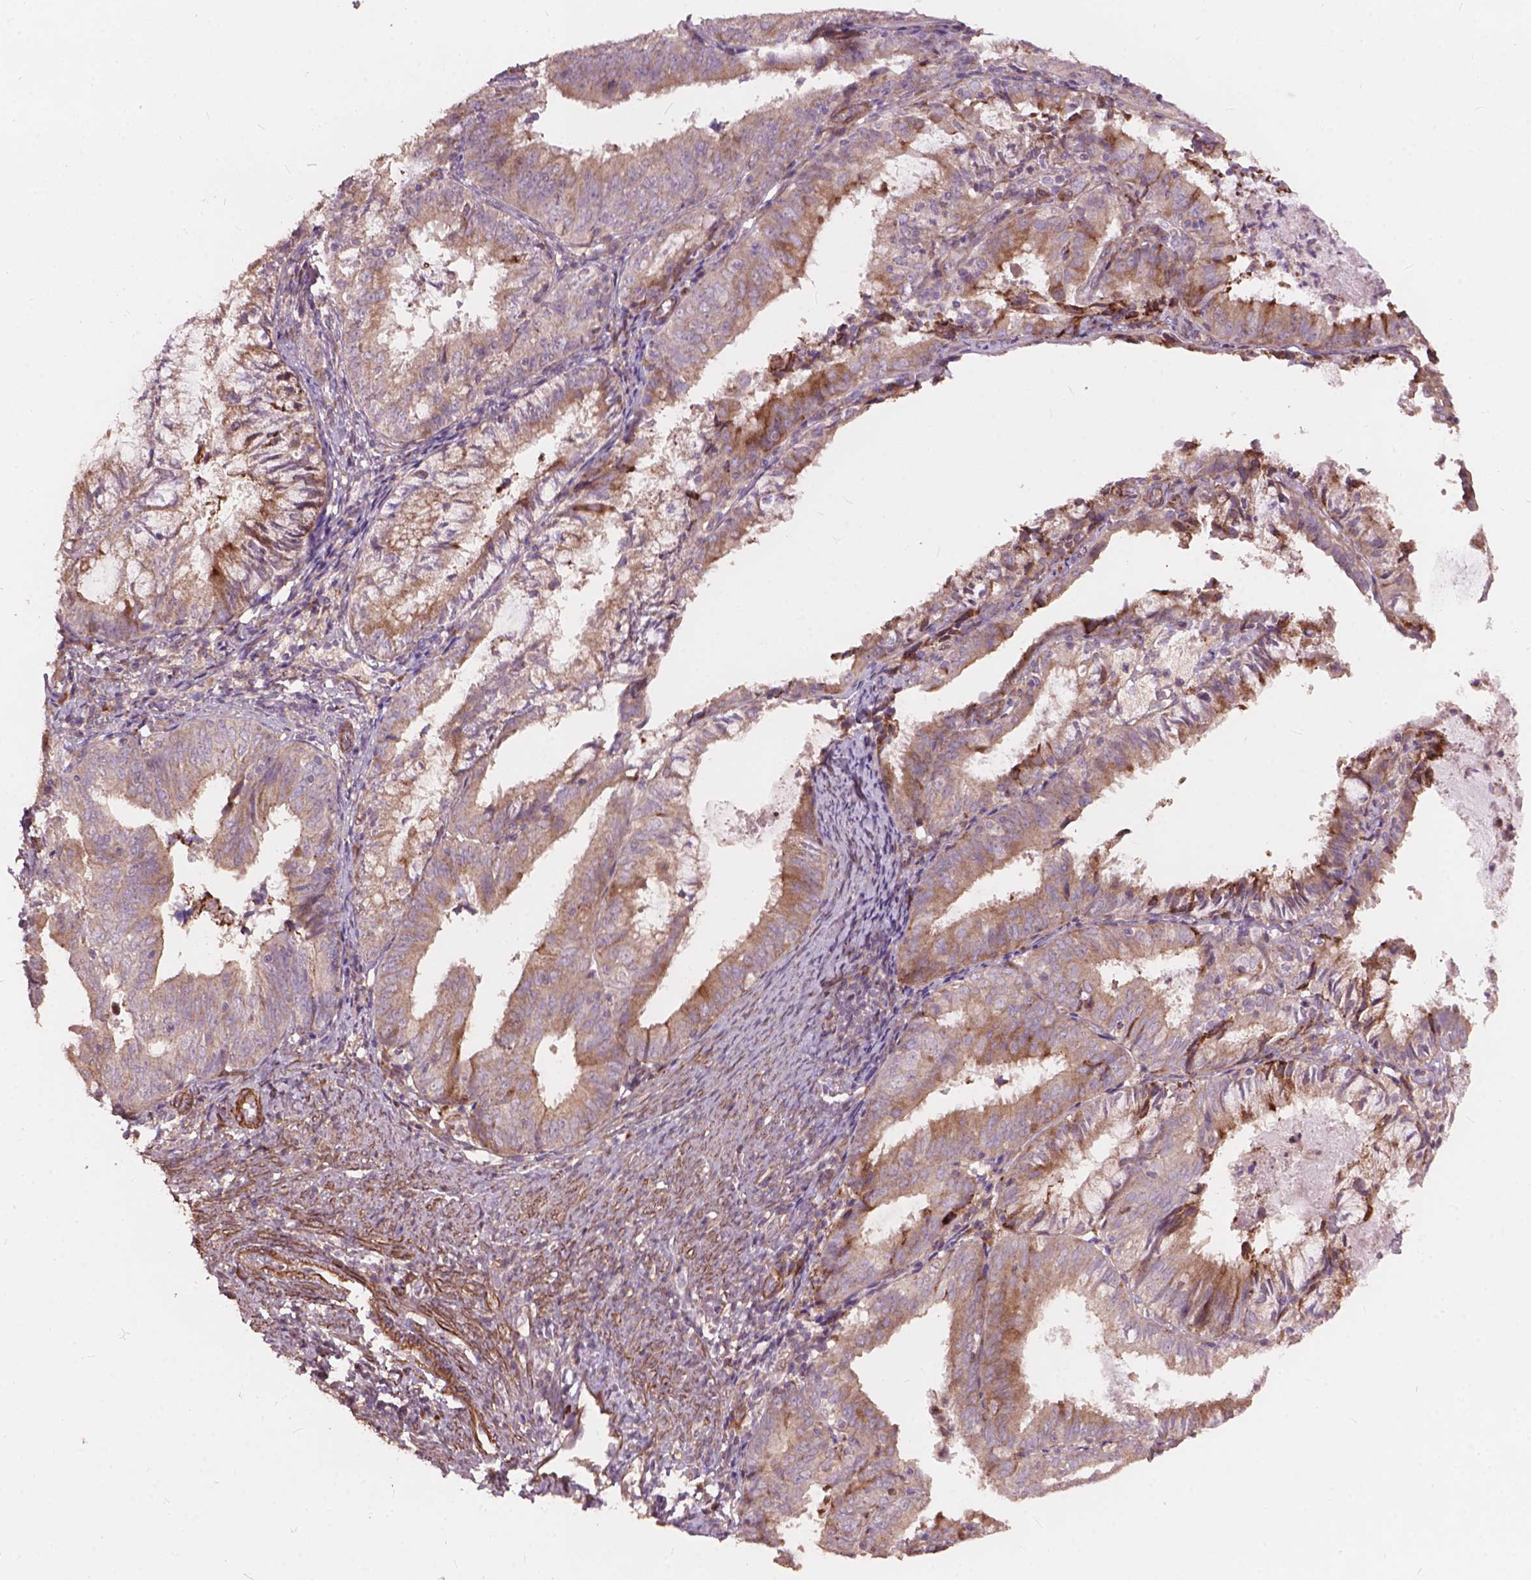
{"staining": {"intensity": "moderate", "quantity": "<25%", "location": "cytoplasmic/membranous"}, "tissue": "endometrial cancer", "cell_type": "Tumor cells", "image_type": "cancer", "snomed": [{"axis": "morphology", "description": "Adenocarcinoma, NOS"}, {"axis": "topography", "description": "Endometrium"}], "caption": "Protein analysis of endometrial cancer (adenocarcinoma) tissue shows moderate cytoplasmic/membranous expression in approximately <25% of tumor cells.", "gene": "FNIP1", "patient": {"sex": "female", "age": 57}}